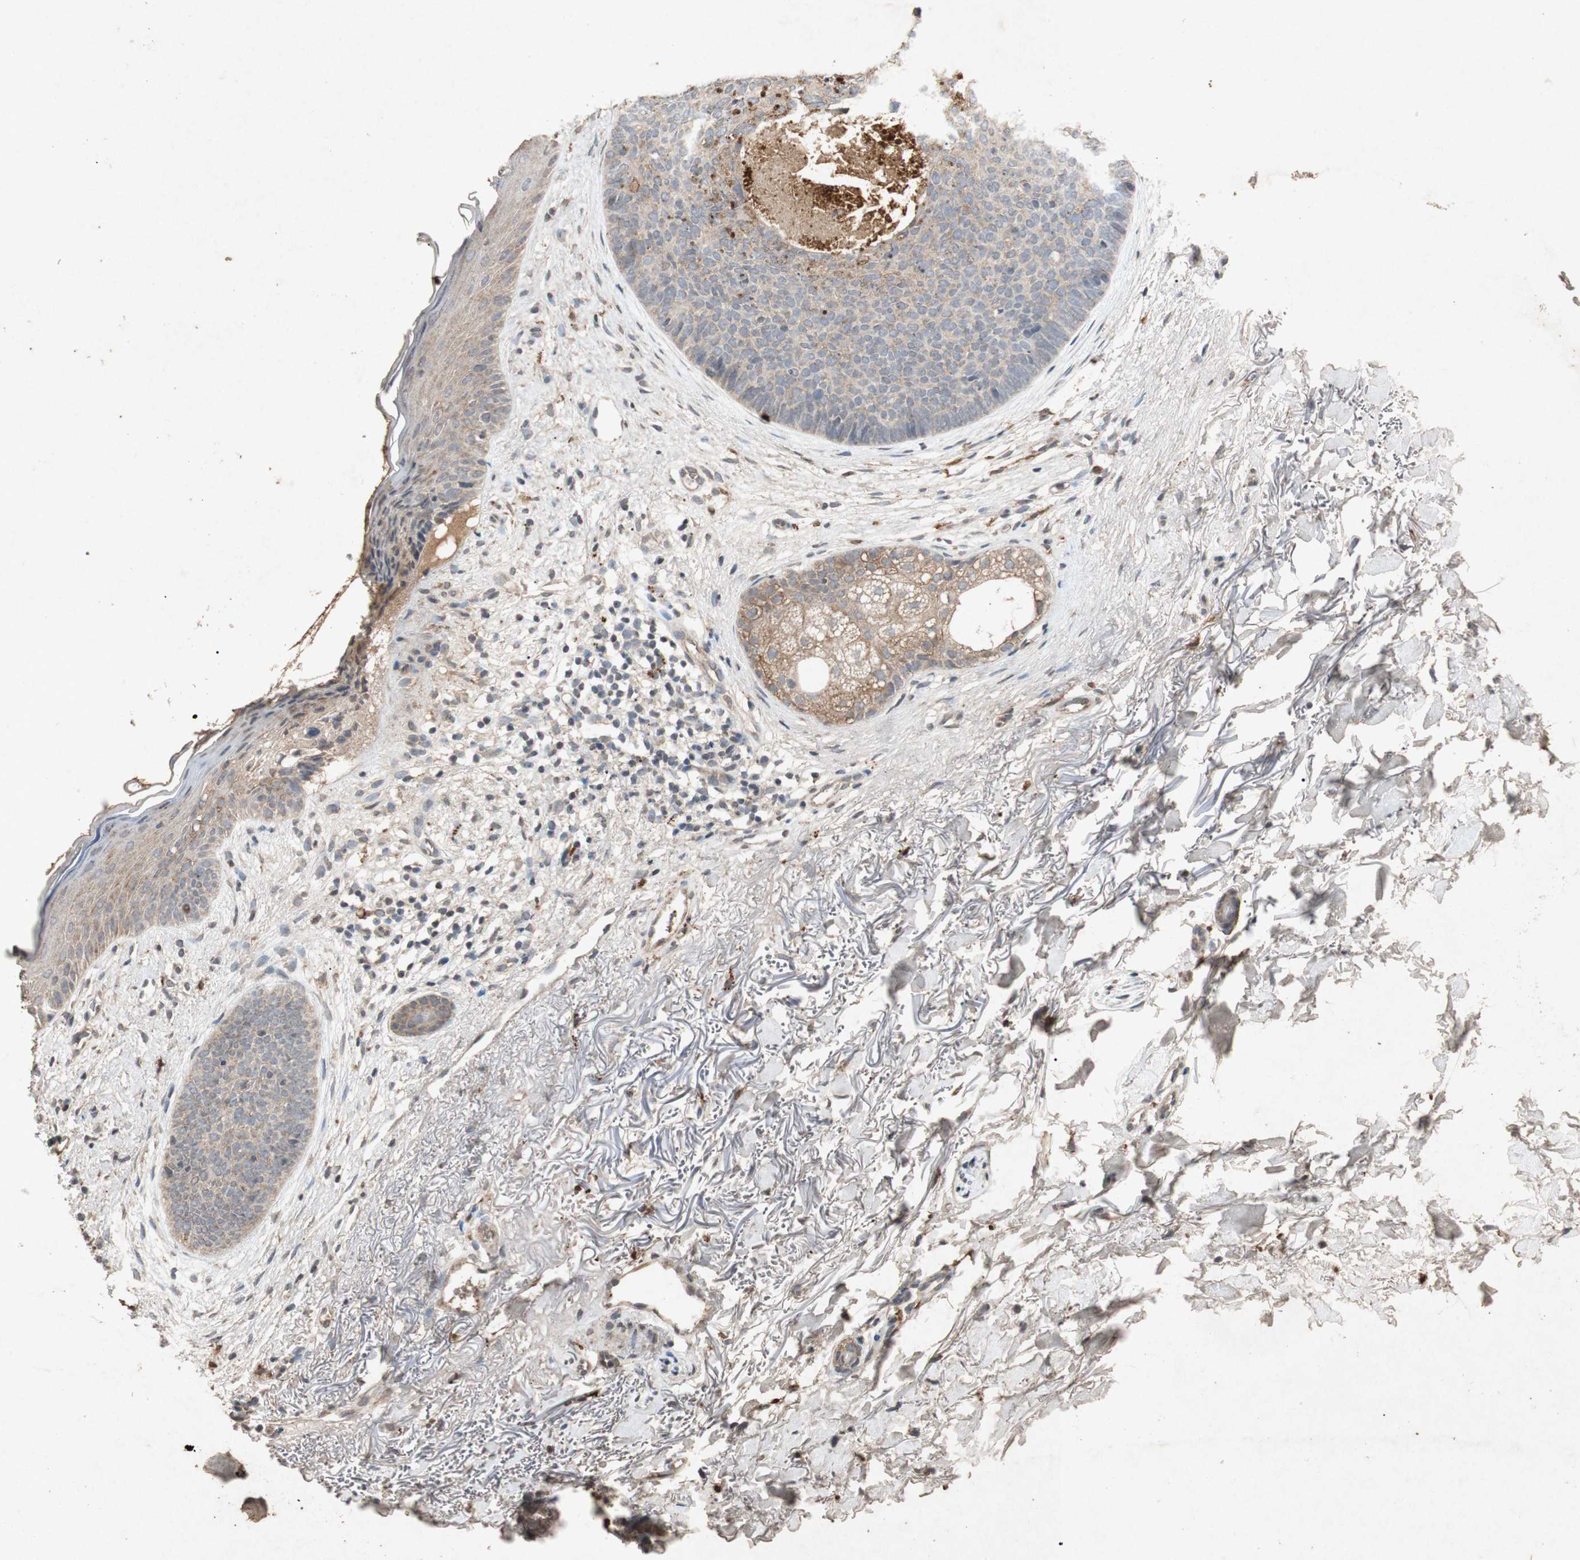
{"staining": {"intensity": "weak", "quantity": ">75%", "location": "cytoplasmic/membranous"}, "tissue": "skin cancer", "cell_type": "Tumor cells", "image_type": "cancer", "snomed": [{"axis": "morphology", "description": "Basal cell carcinoma"}, {"axis": "topography", "description": "Skin"}], "caption": "A micrograph of skin cancer (basal cell carcinoma) stained for a protein exhibits weak cytoplasmic/membranous brown staining in tumor cells.", "gene": "MSRB1", "patient": {"sex": "female", "age": 70}}